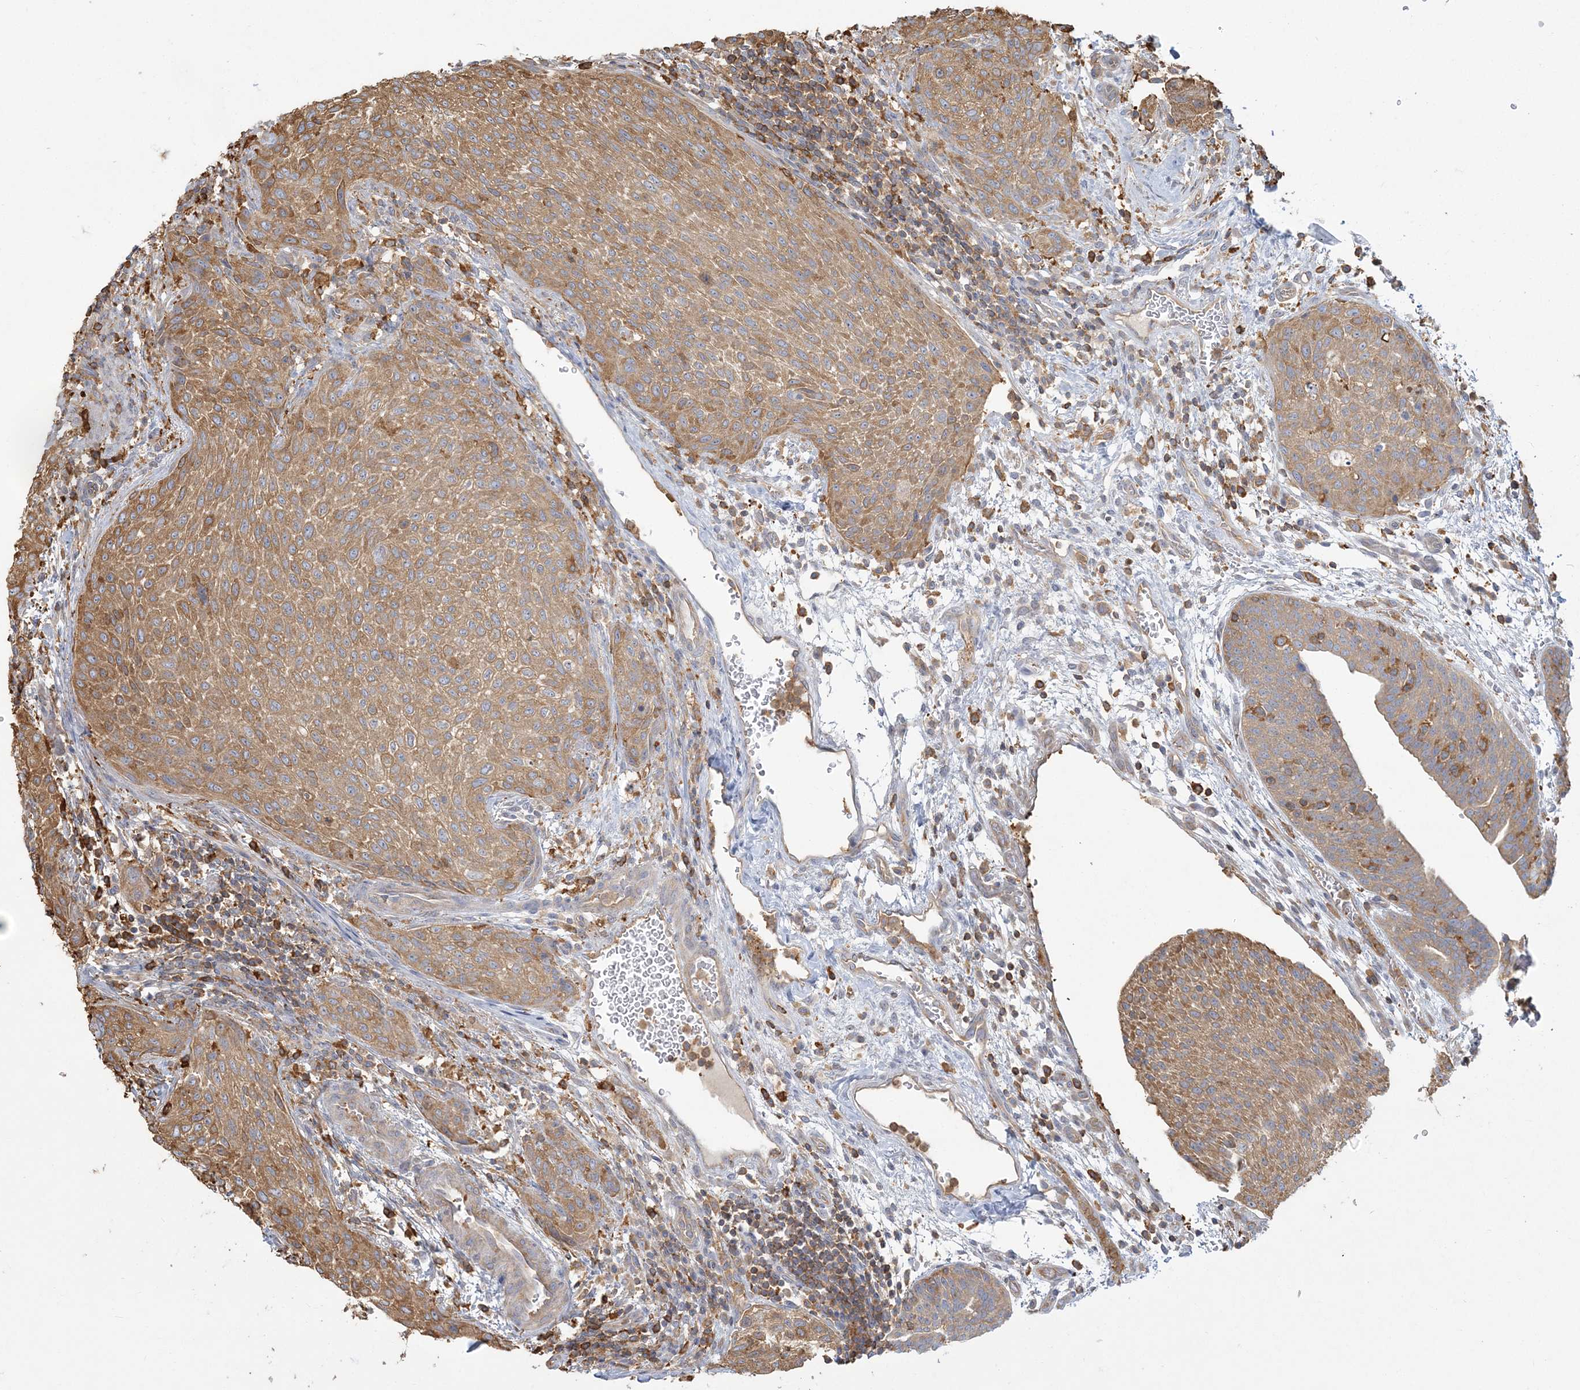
{"staining": {"intensity": "moderate", "quantity": ">75%", "location": "cytoplasmic/membranous"}, "tissue": "urothelial cancer", "cell_type": "Tumor cells", "image_type": "cancer", "snomed": [{"axis": "morphology", "description": "Urothelial carcinoma, High grade"}, {"axis": "topography", "description": "Urinary bladder"}], "caption": "Immunohistochemical staining of human urothelial cancer demonstrates medium levels of moderate cytoplasmic/membranous expression in about >75% of tumor cells.", "gene": "ANKS1A", "patient": {"sex": "male", "age": 35}}